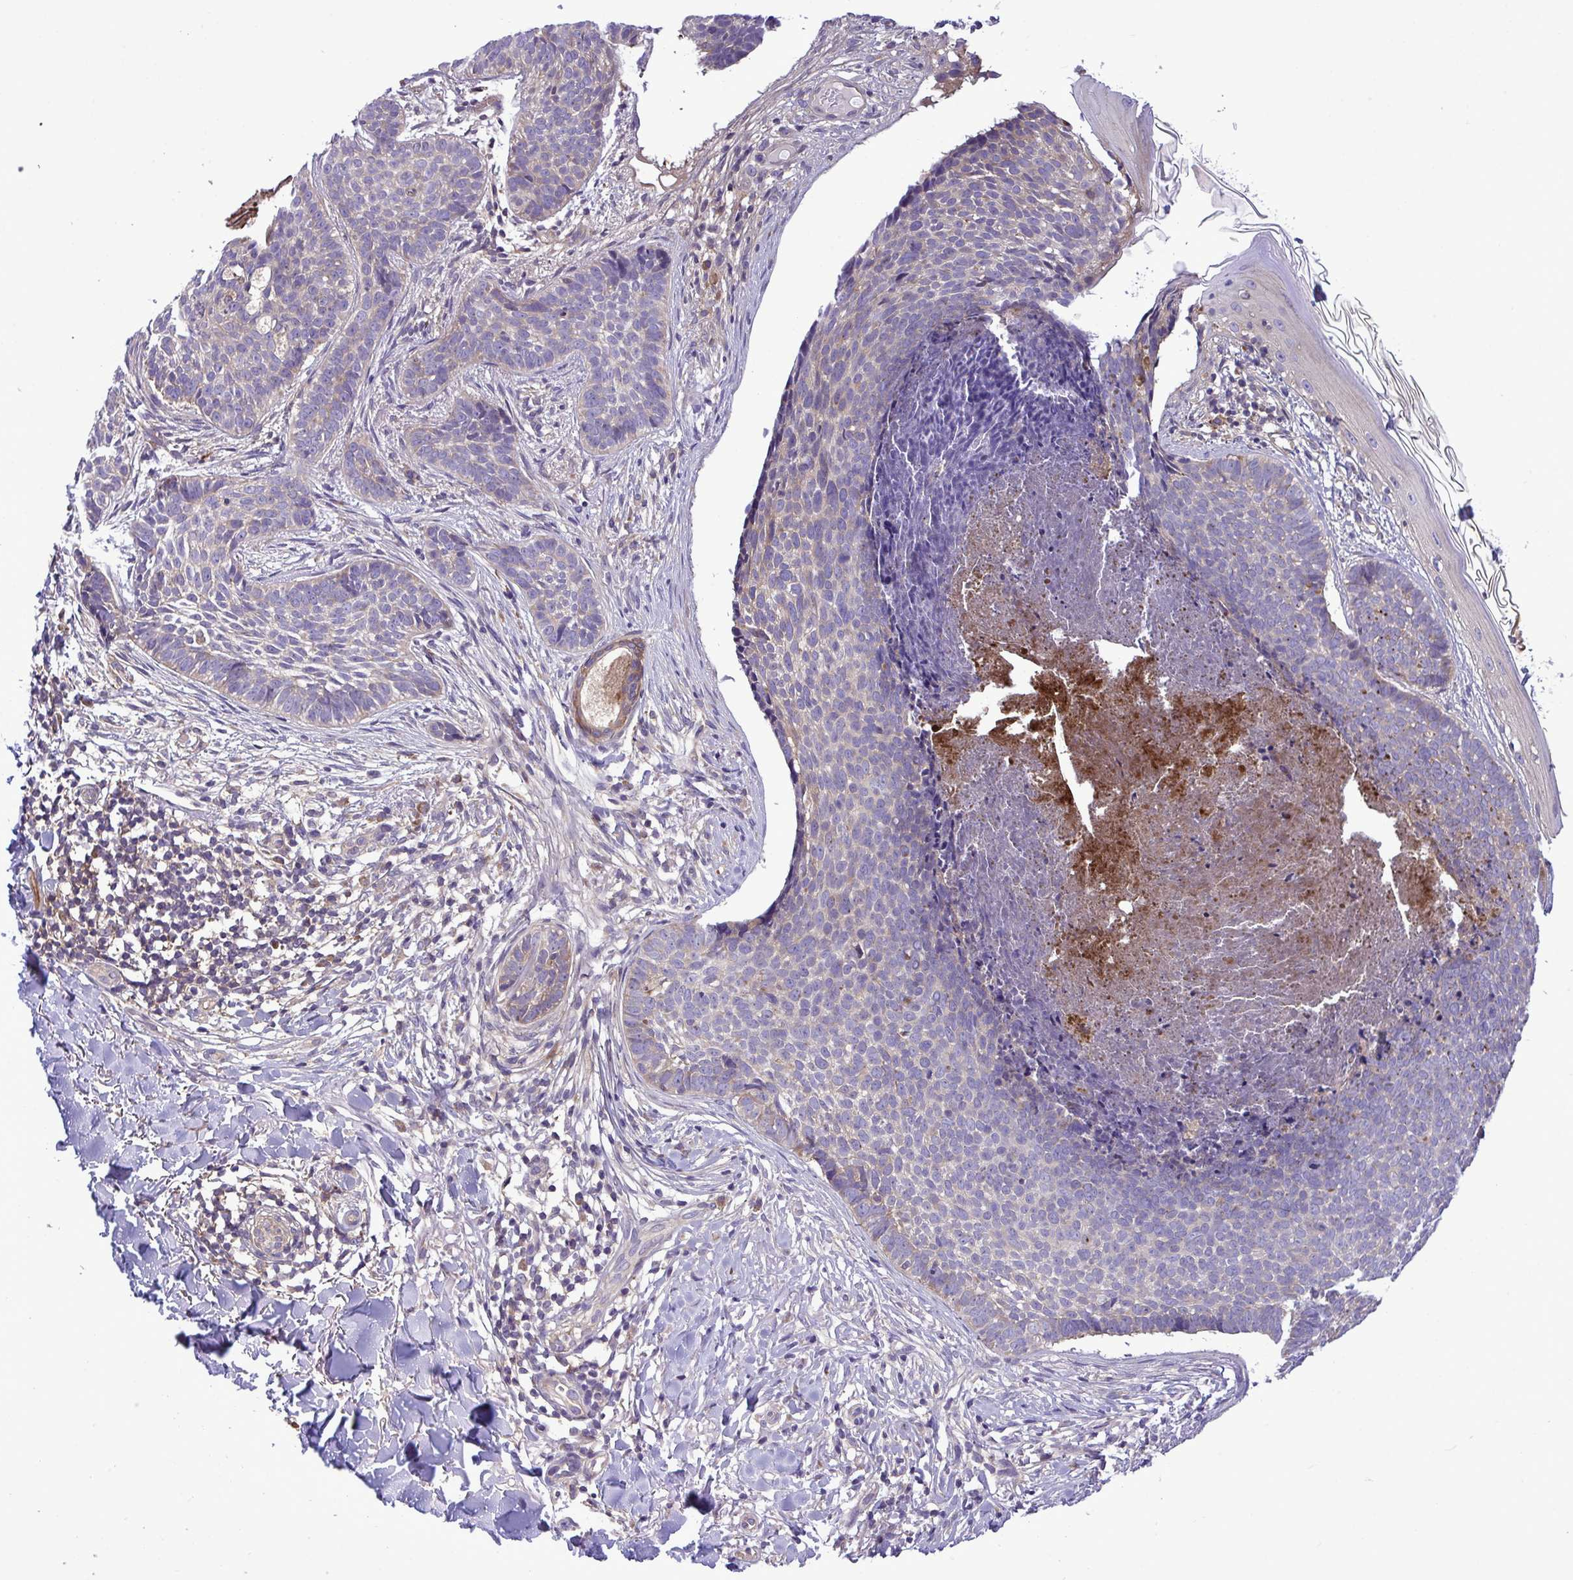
{"staining": {"intensity": "negative", "quantity": "none", "location": "none"}, "tissue": "skin cancer", "cell_type": "Tumor cells", "image_type": "cancer", "snomed": [{"axis": "morphology", "description": "Basal cell carcinoma"}, {"axis": "topography", "description": "Skin"}, {"axis": "topography", "description": "Skin of back"}], "caption": "IHC image of human basal cell carcinoma (skin) stained for a protein (brown), which displays no staining in tumor cells.", "gene": "GRB14", "patient": {"sex": "male", "age": 81}}